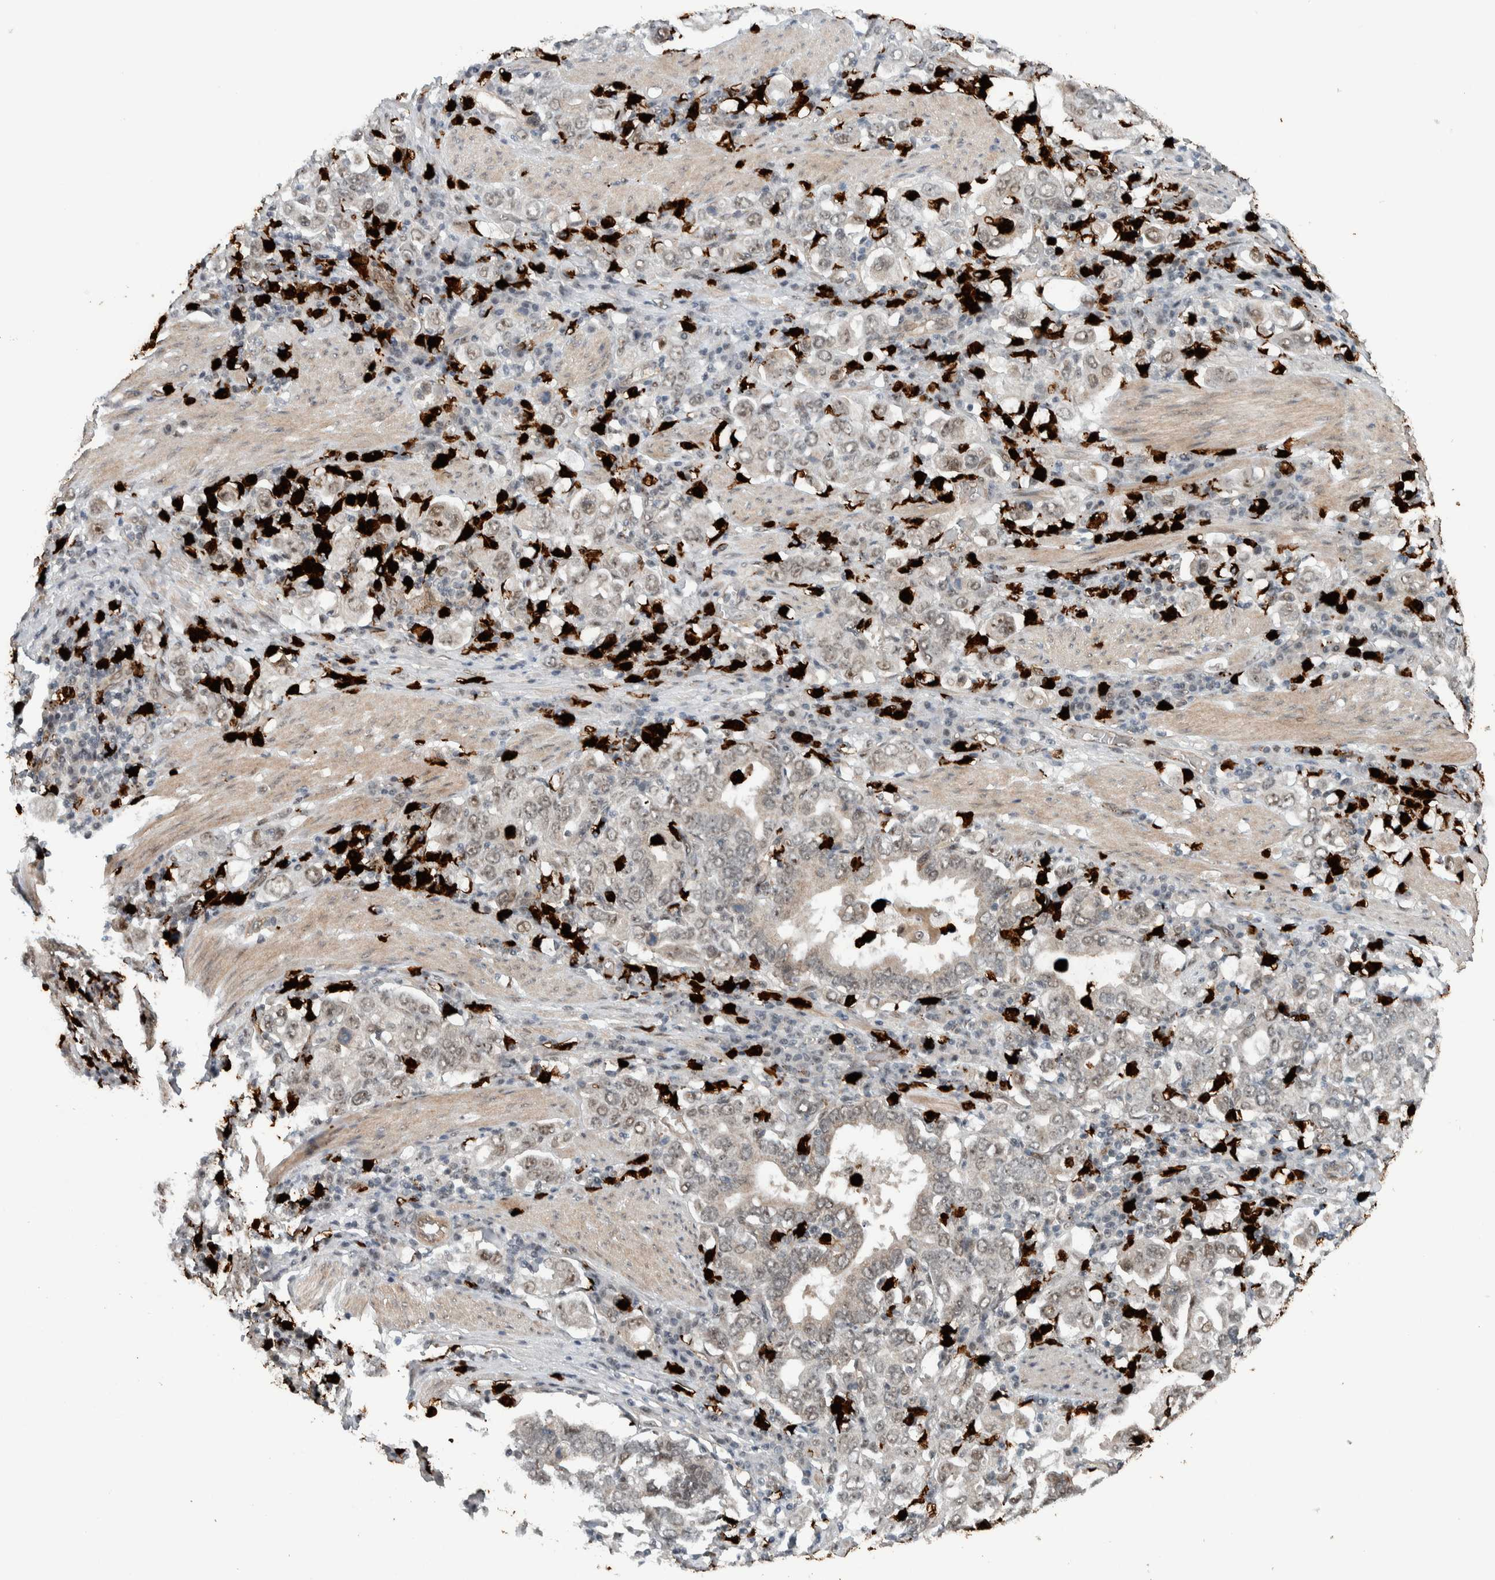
{"staining": {"intensity": "weak", "quantity": ">75%", "location": "cytoplasmic/membranous,nuclear"}, "tissue": "stomach cancer", "cell_type": "Tumor cells", "image_type": "cancer", "snomed": [{"axis": "morphology", "description": "Adenocarcinoma, NOS"}, {"axis": "topography", "description": "Stomach, upper"}], "caption": "Protein staining reveals weak cytoplasmic/membranous and nuclear staining in about >75% of tumor cells in adenocarcinoma (stomach).", "gene": "ZFP91", "patient": {"sex": "male", "age": 62}}